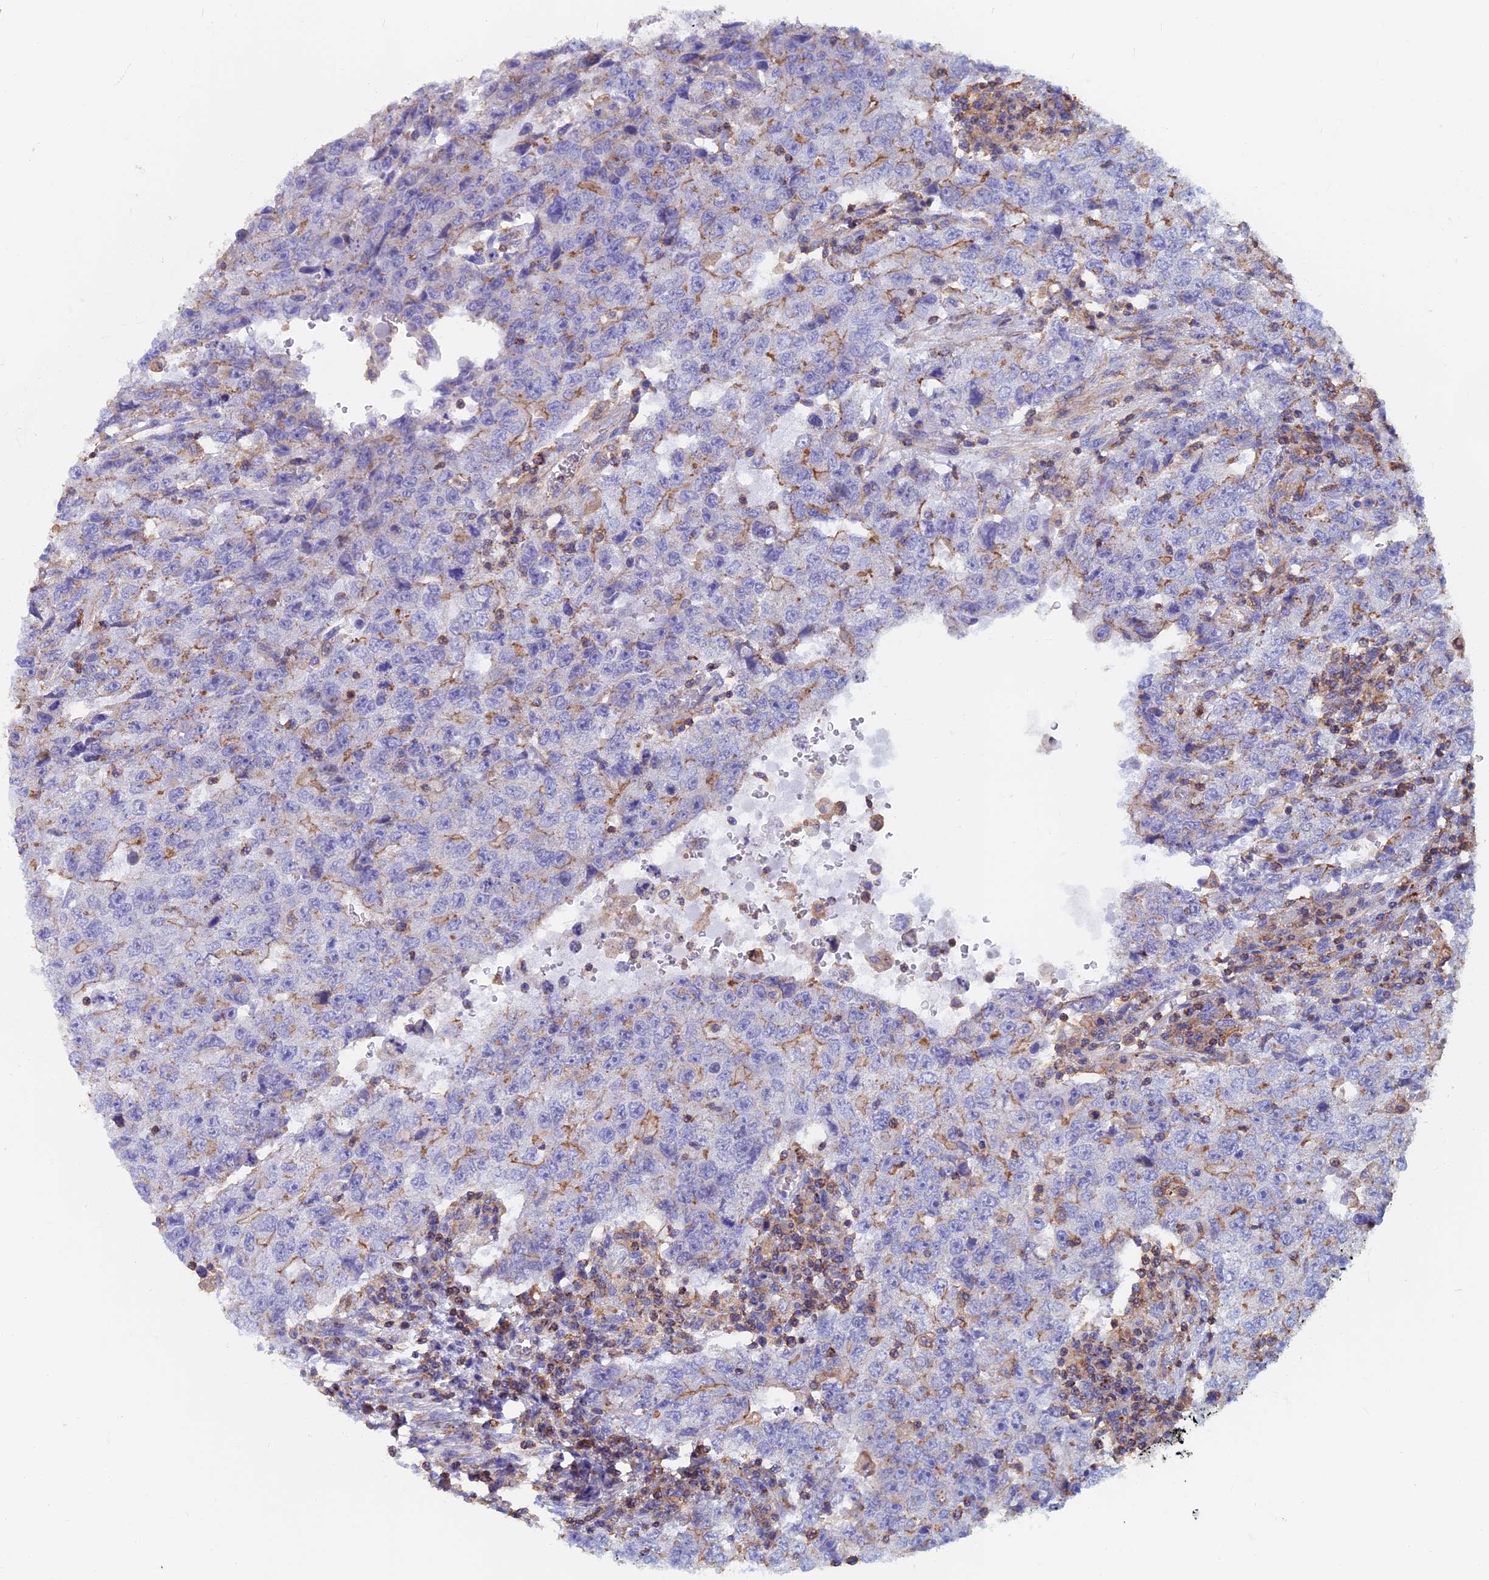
{"staining": {"intensity": "moderate", "quantity": "<25%", "location": "cytoplasmic/membranous"}, "tissue": "testis cancer", "cell_type": "Tumor cells", "image_type": "cancer", "snomed": [{"axis": "morphology", "description": "Carcinoma, Embryonal, NOS"}, {"axis": "topography", "description": "Testis"}], "caption": "A low amount of moderate cytoplasmic/membranous staining is present in approximately <25% of tumor cells in embryonal carcinoma (testis) tissue.", "gene": "HSD17B8", "patient": {"sex": "male", "age": 26}}